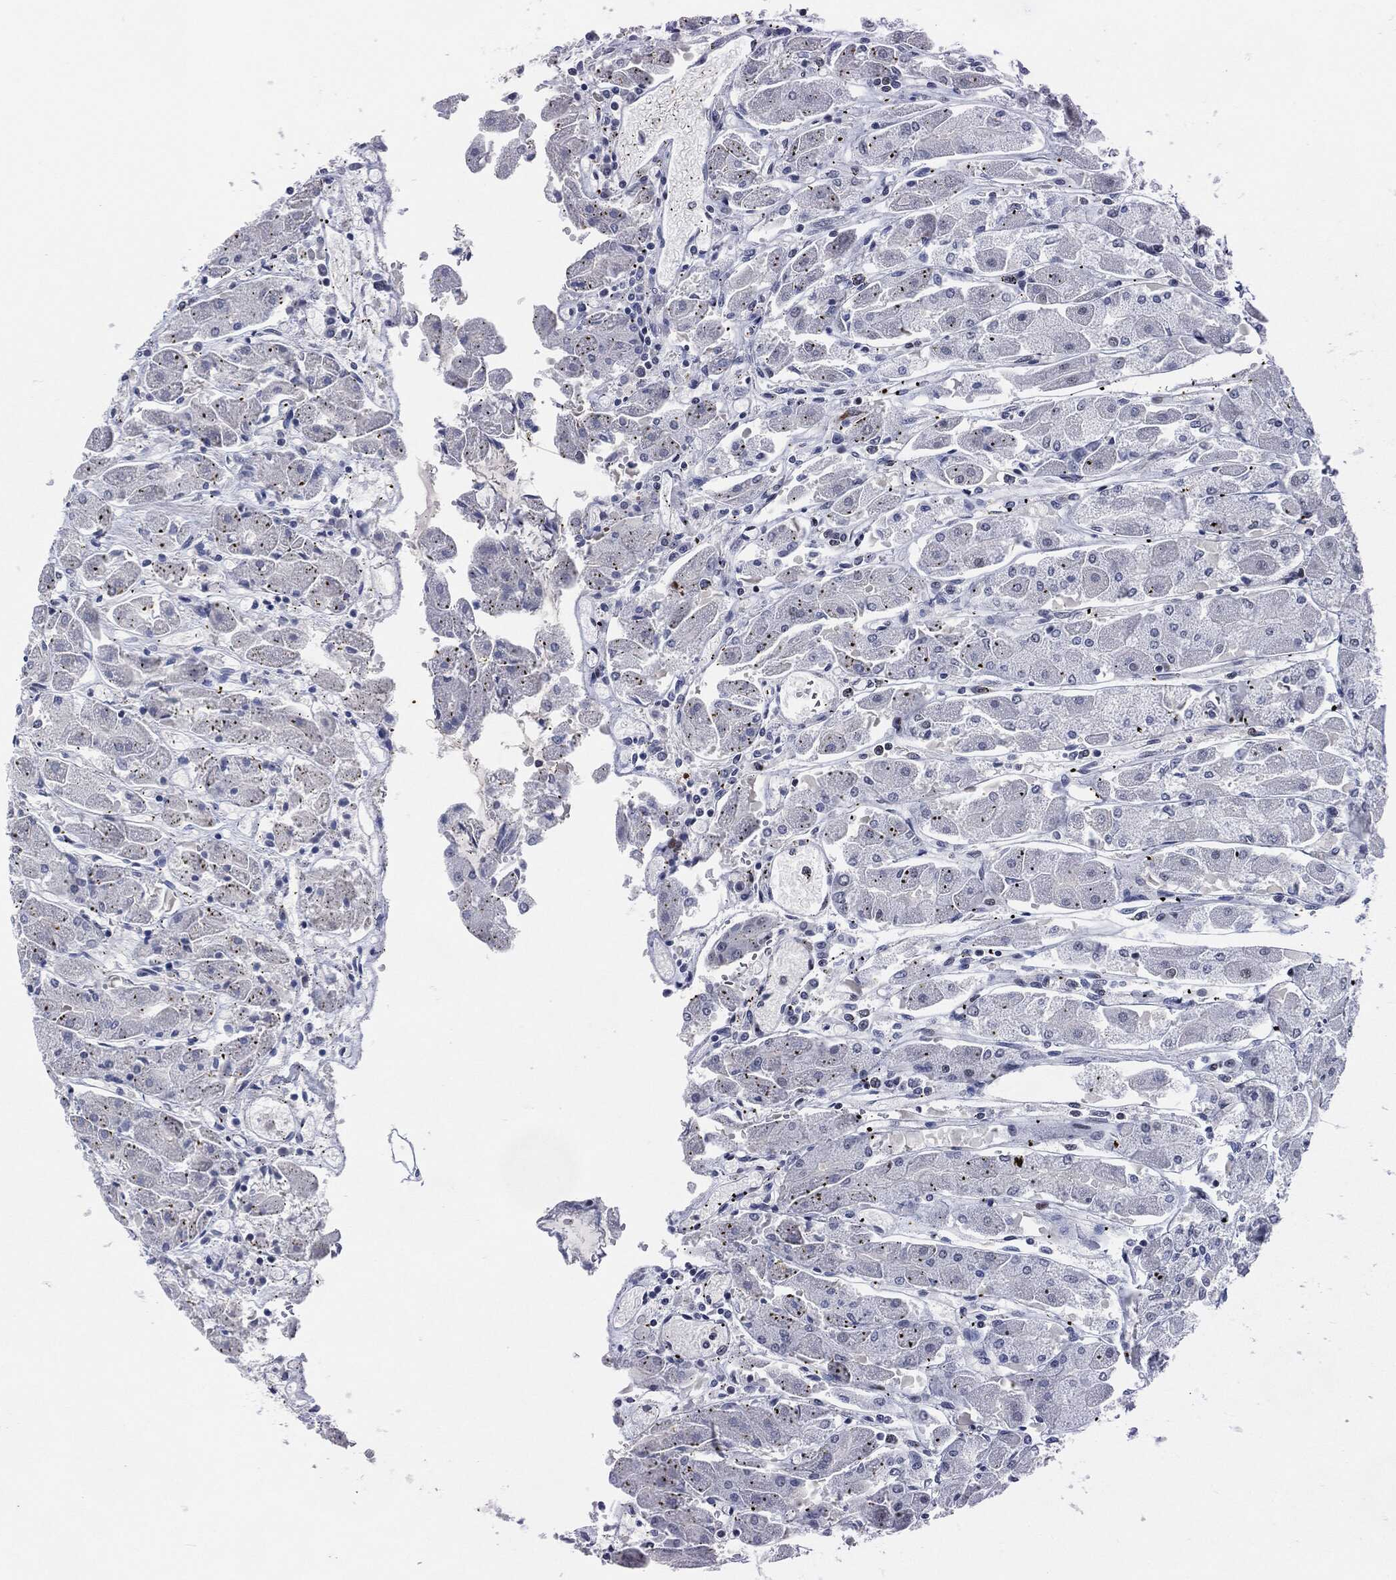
{"staining": {"intensity": "strong", "quantity": "<25%", "location": "cytoplasmic/membranous,nuclear"}, "tissue": "stomach", "cell_type": "Glandular cells", "image_type": "normal", "snomed": [{"axis": "morphology", "description": "Normal tissue, NOS"}, {"axis": "topography", "description": "Stomach"}], "caption": "Protein analysis of unremarkable stomach displays strong cytoplasmic/membranous,nuclear expression in approximately <25% of glandular cells.", "gene": "AKT2", "patient": {"sex": "male", "age": 70}}